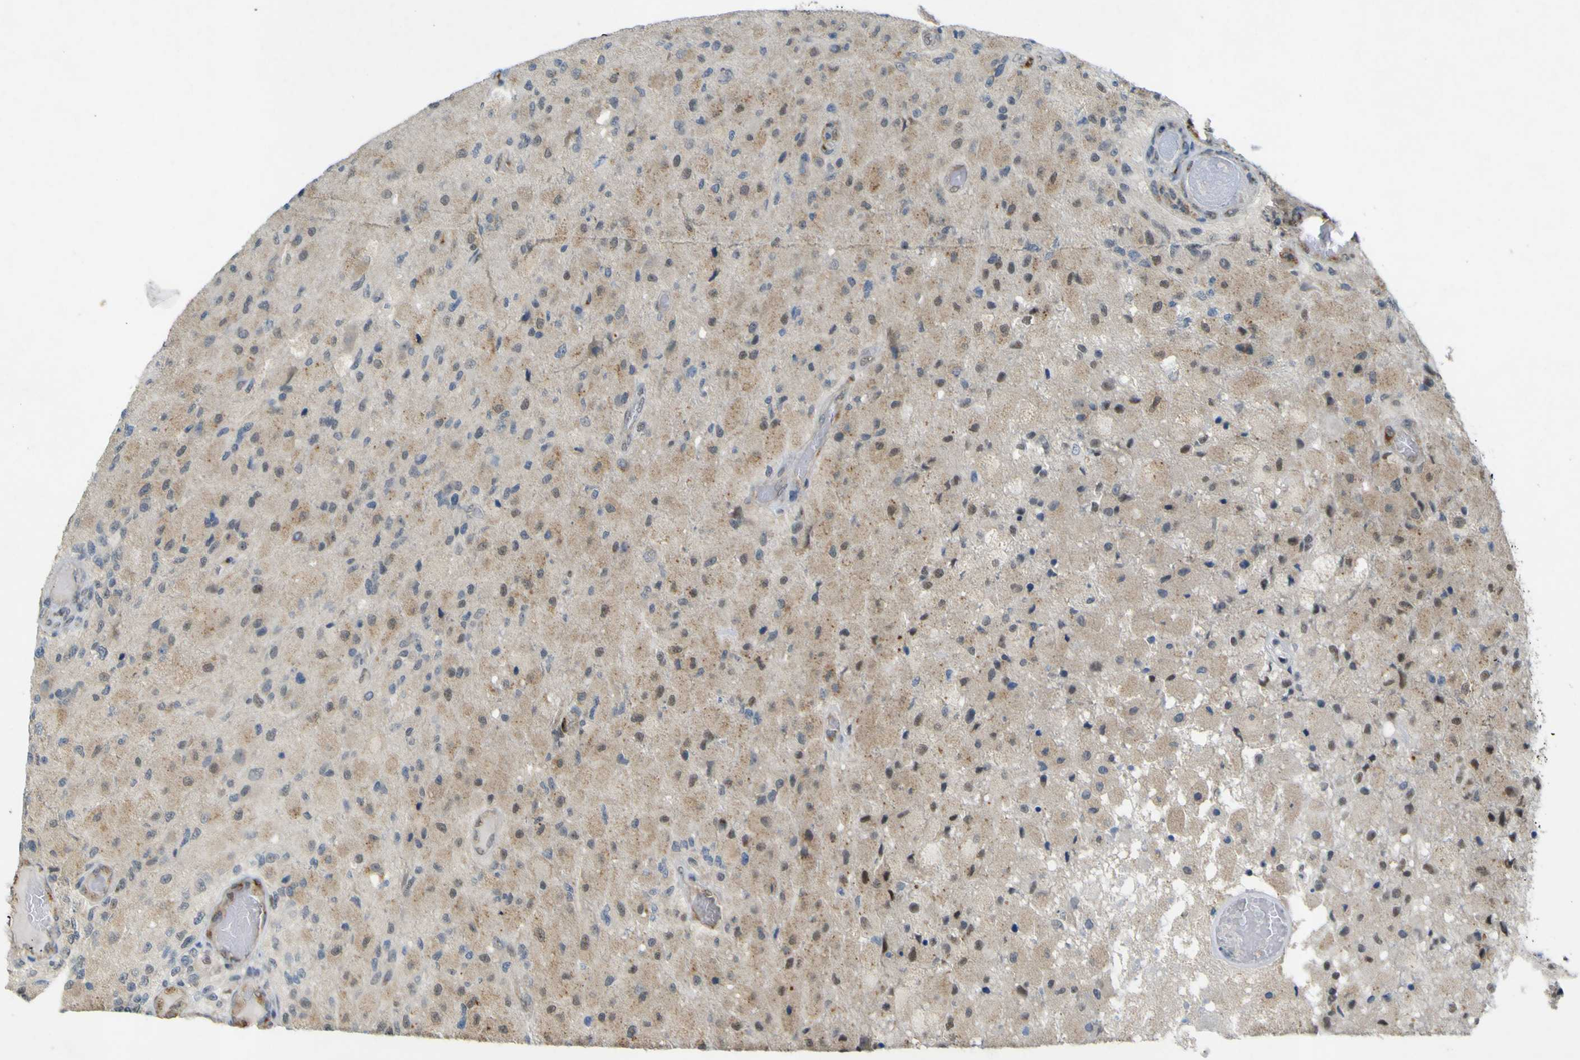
{"staining": {"intensity": "weak", "quantity": "<25%", "location": "nuclear"}, "tissue": "glioma", "cell_type": "Tumor cells", "image_type": "cancer", "snomed": [{"axis": "morphology", "description": "Normal tissue, NOS"}, {"axis": "morphology", "description": "Glioma, malignant, High grade"}, {"axis": "topography", "description": "Cerebral cortex"}], "caption": "The image reveals no significant expression in tumor cells of malignant glioma (high-grade). (DAB IHC with hematoxylin counter stain).", "gene": "IGF2R", "patient": {"sex": "male", "age": 77}}